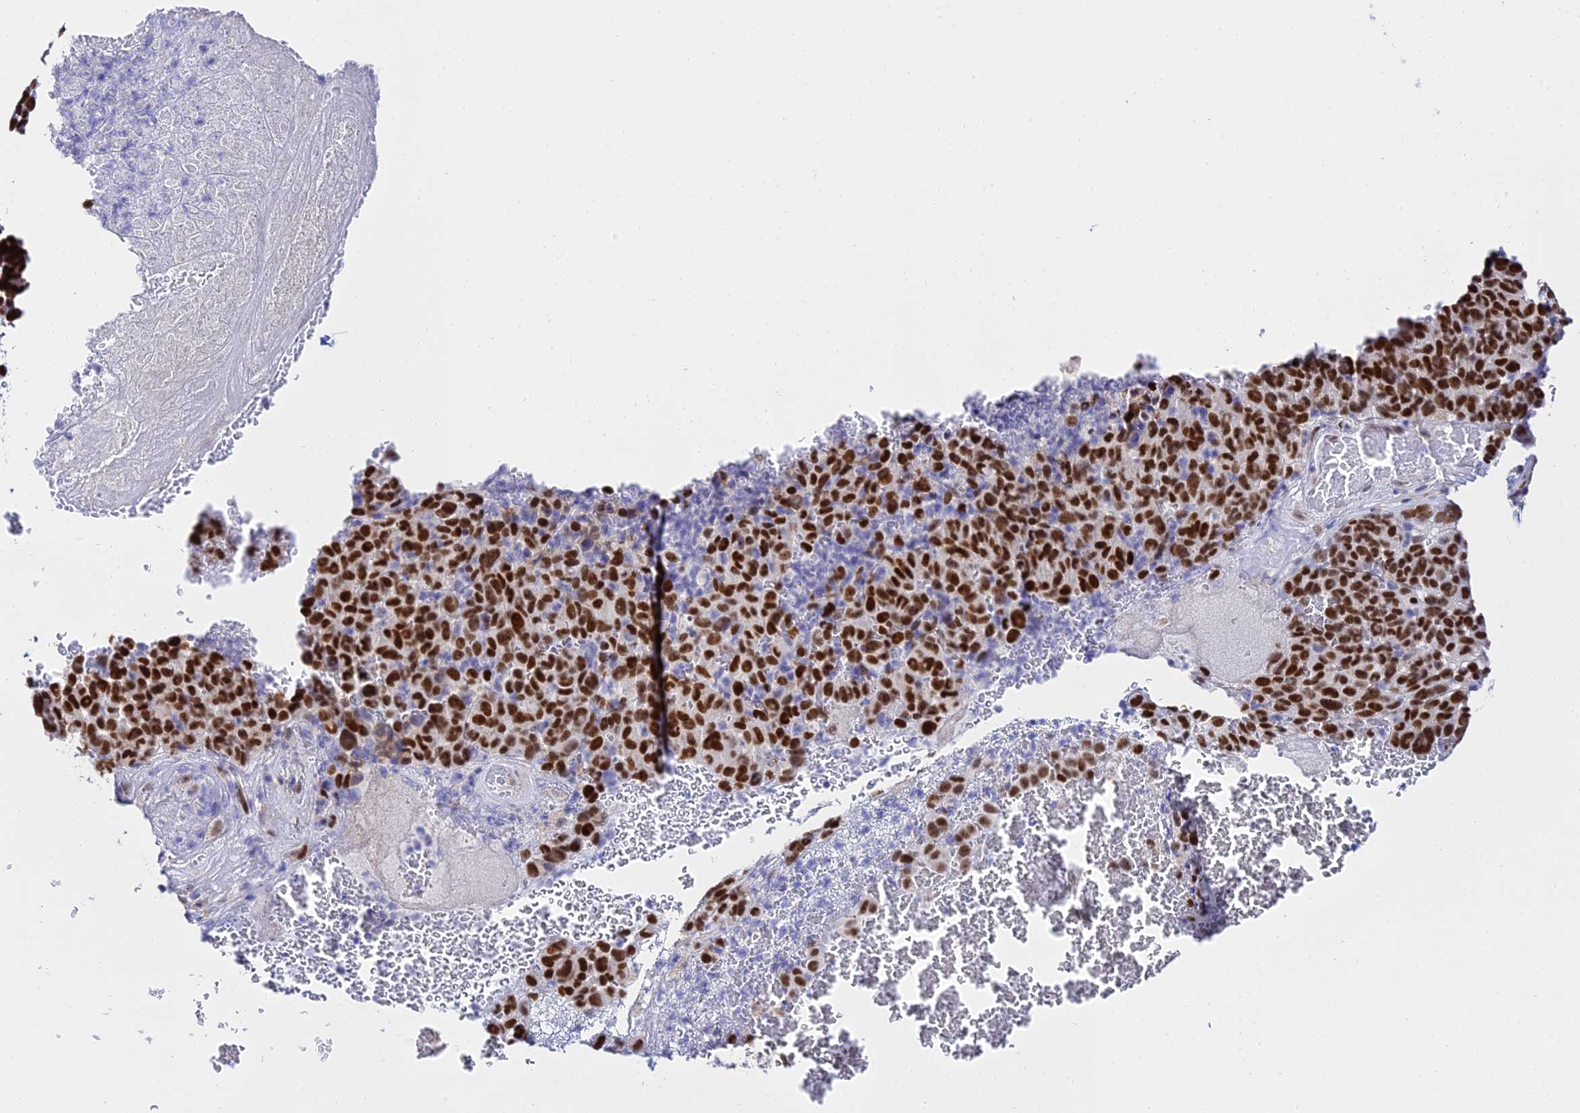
{"staining": {"intensity": "strong", "quantity": ">75%", "location": "nuclear"}, "tissue": "melanoma", "cell_type": "Tumor cells", "image_type": "cancer", "snomed": [{"axis": "morphology", "description": "Malignant melanoma, NOS"}, {"axis": "topography", "description": "Skin"}], "caption": "The photomicrograph shows staining of melanoma, revealing strong nuclear protein expression (brown color) within tumor cells.", "gene": "POFUT2", "patient": {"sex": "male", "age": 49}}